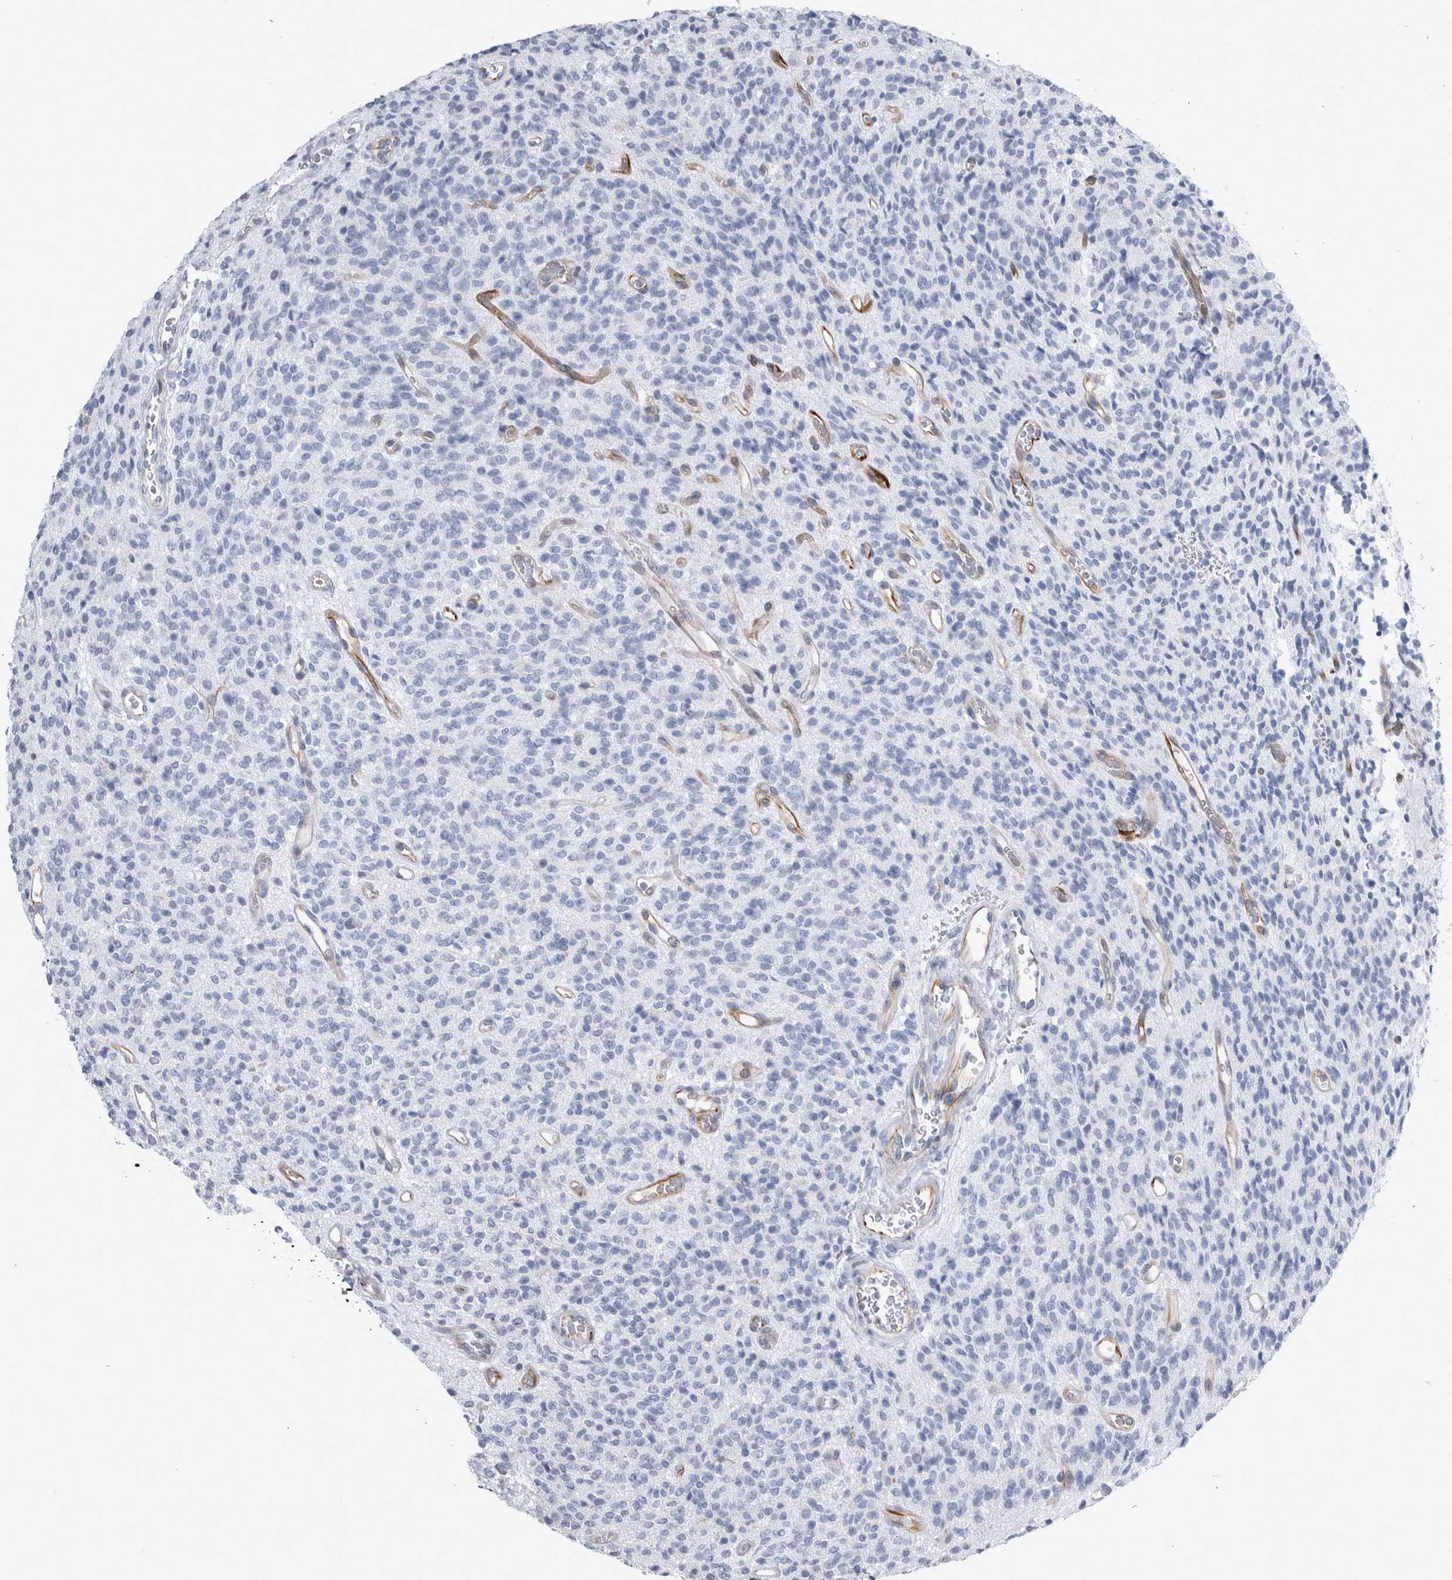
{"staining": {"intensity": "negative", "quantity": "none", "location": "none"}, "tissue": "glioma", "cell_type": "Tumor cells", "image_type": "cancer", "snomed": [{"axis": "morphology", "description": "Glioma, malignant, High grade"}, {"axis": "topography", "description": "Brain"}], "caption": "Micrograph shows no significant protein staining in tumor cells of malignant glioma (high-grade).", "gene": "VWDE", "patient": {"sex": "male", "age": 34}}